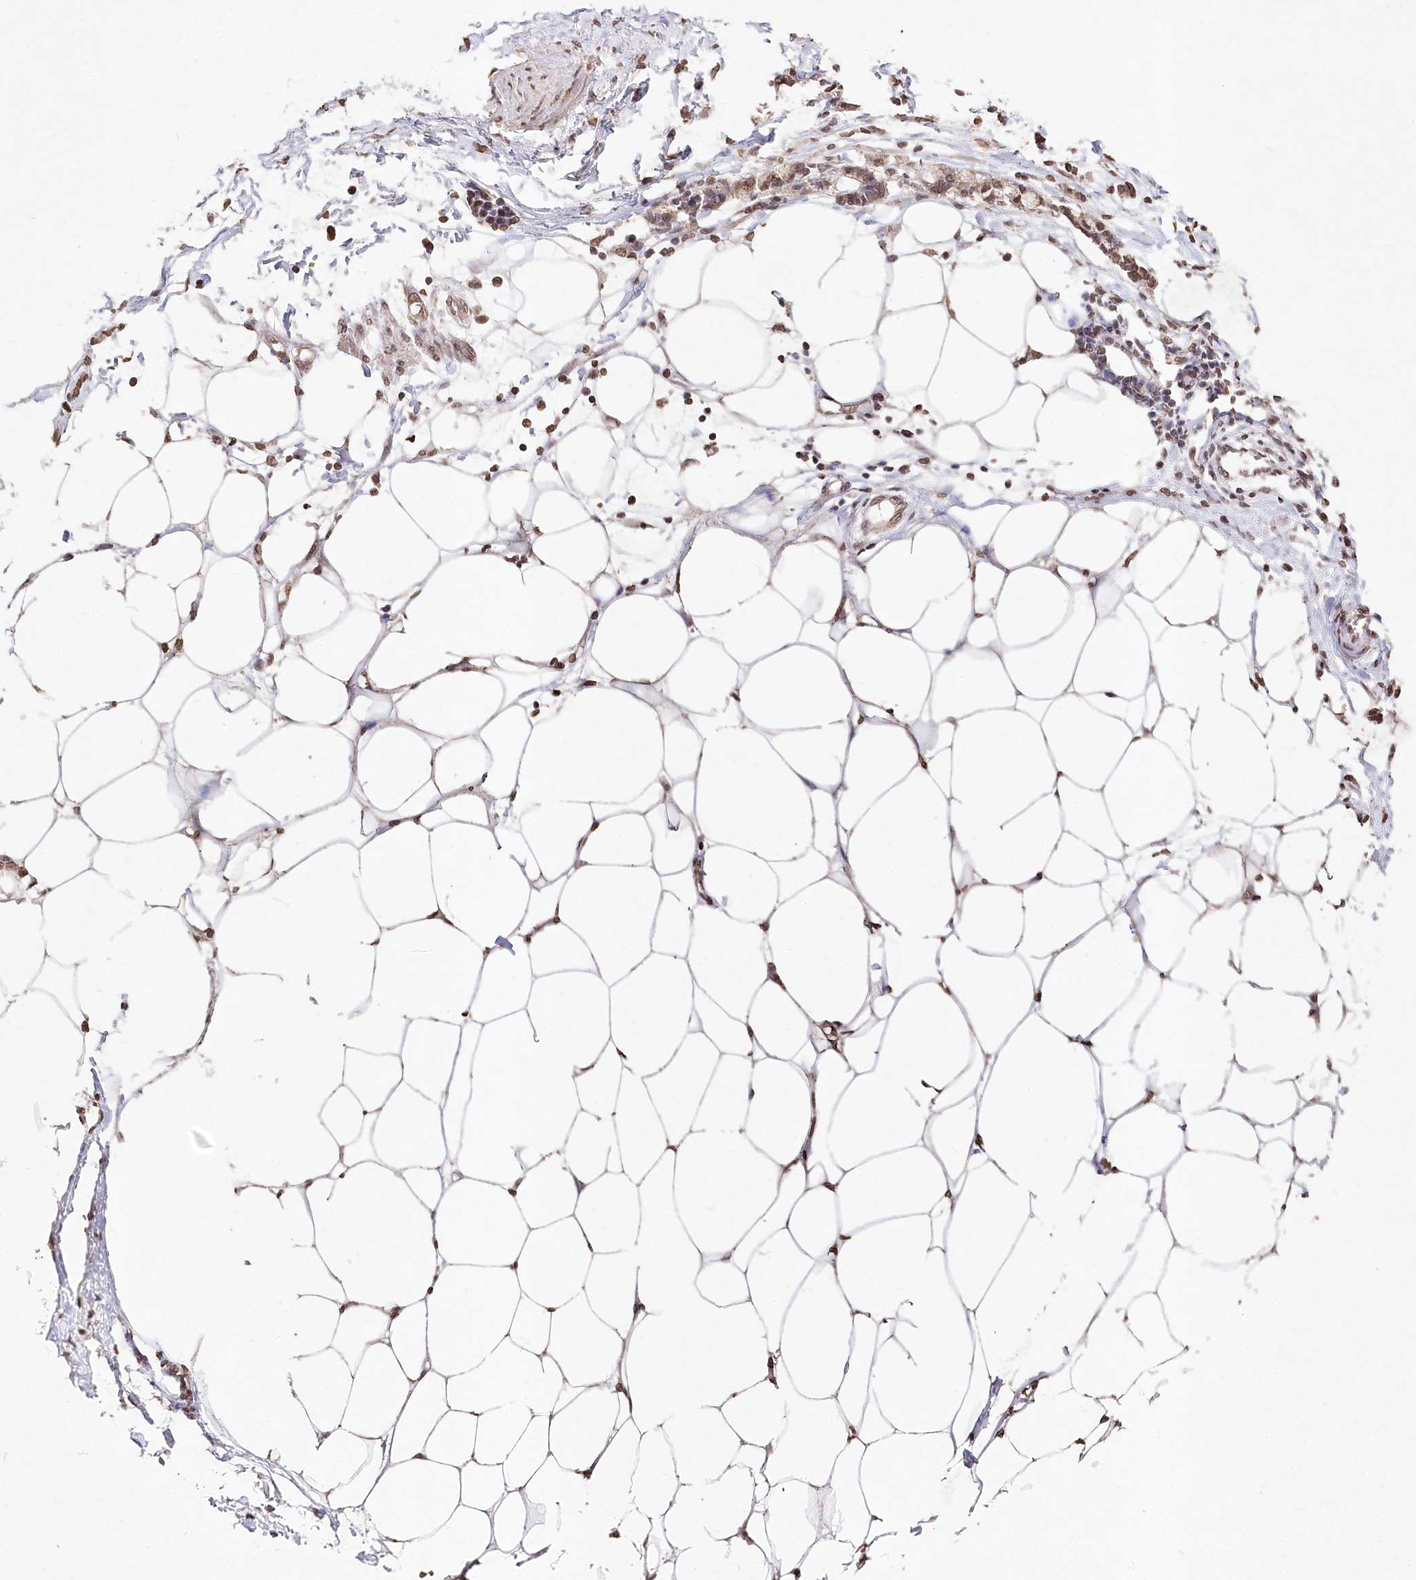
{"staining": {"intensity": "moderate", "quantity": ">75%", "location": "nuclear"}, "tissue": "adipose tissue", "cell_type": "Adipocytes", "image_type": "normal", "snomed": [{"axis": "morphology", "description": "Normal tissue, NOS"}, {"axis": "morphology", "description": "Adenocarcinoma, NOS"}, {"axis": "topography", "description": "Colon"}, {"axis": "topography", "description": "Peripheral nerve tissue"}], "caption": "Adipocytes demonstrate medium levels of moderate nuclear positivity in about >75% of cells in benign adipose tissue. Nuclei are stained in blue.", "gene": "DMXL1", "patient": {"sex": "male", "age": 14}}